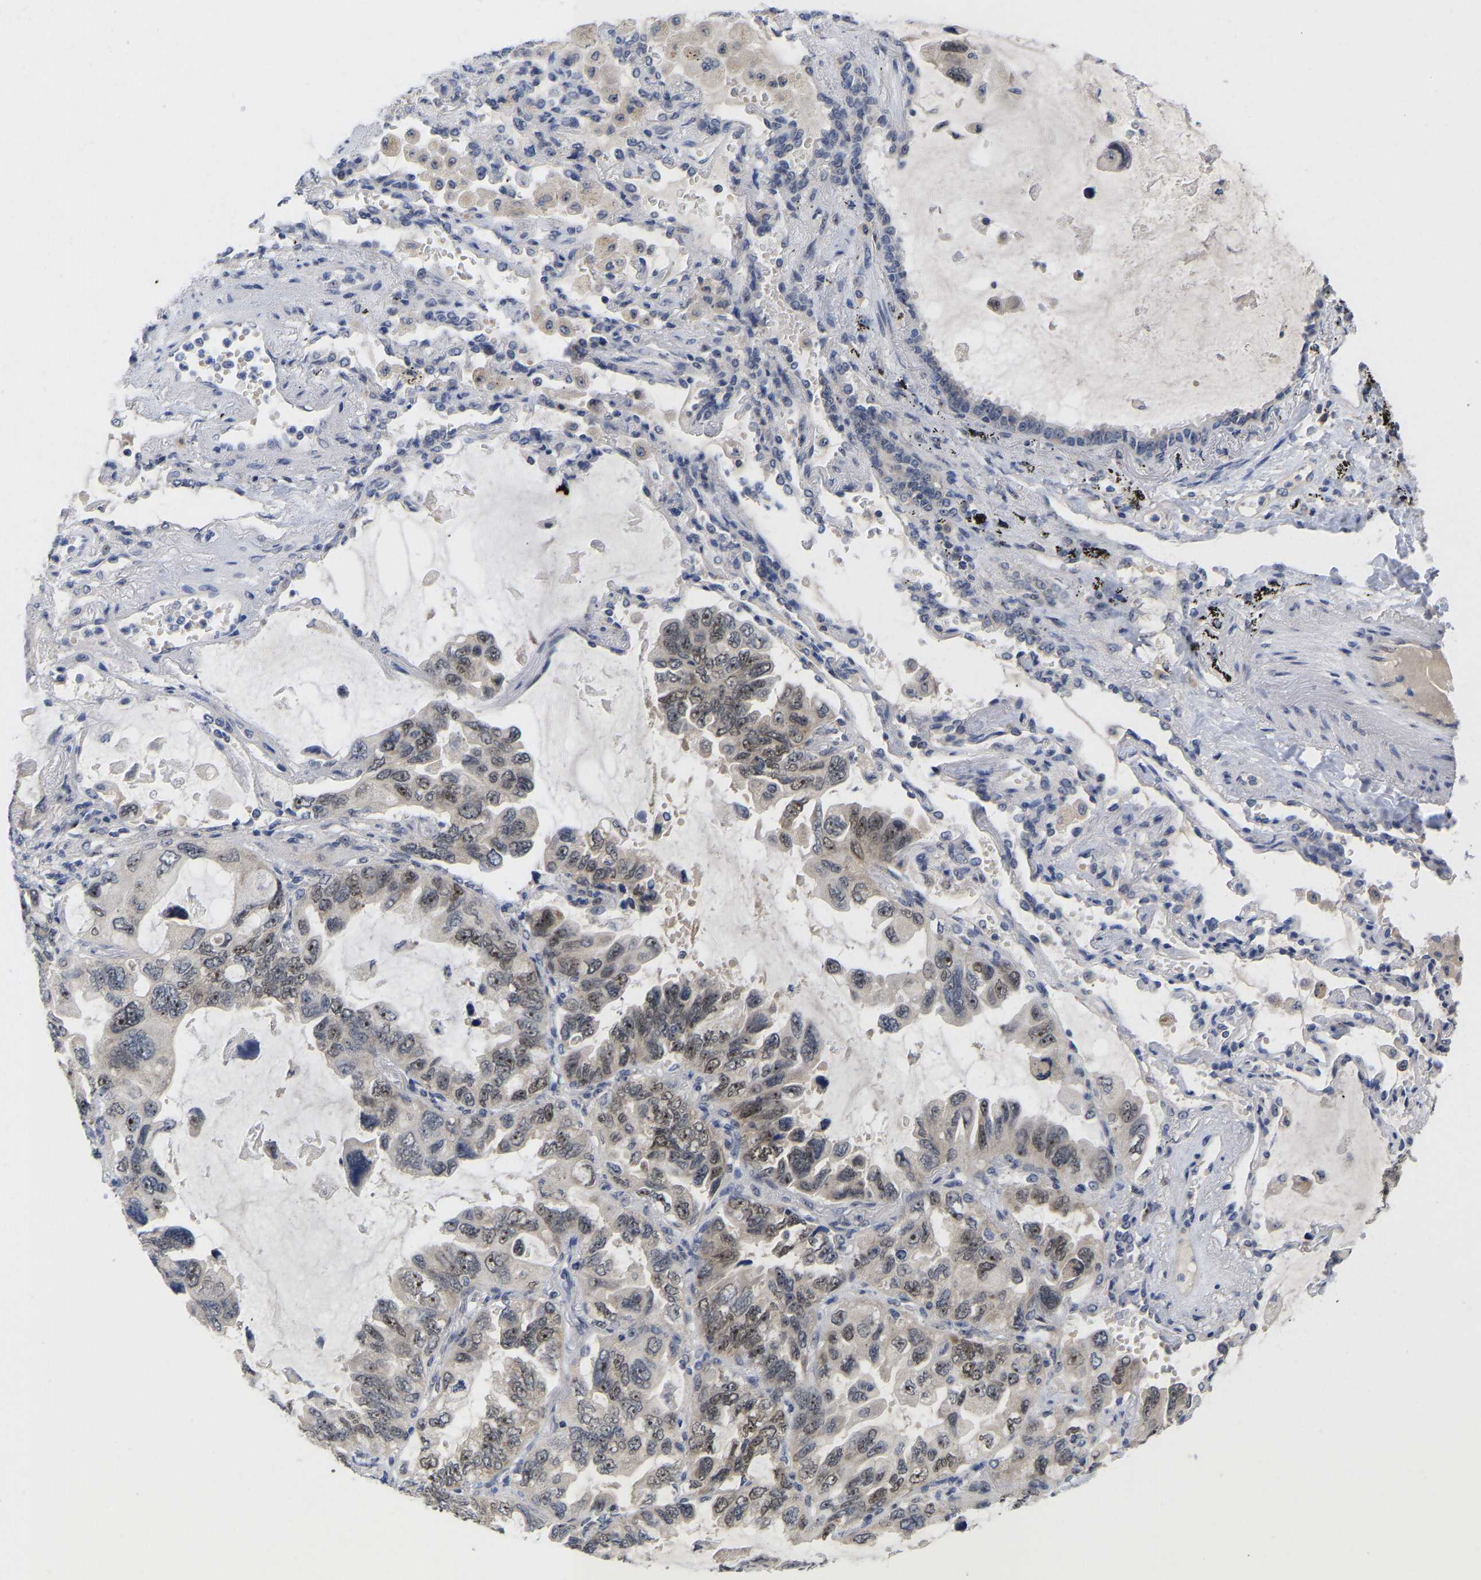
{"staining": {"intensity": "weak", "quantity": ">75%", "location": "cytoplasmic/membranous"}, "tissue": "lung cancer", "cell_type": "Tumor cells", "image_type": "cancer", "snomed": [{"axis": "morphology", "description": "Squamous cell carcinoma, NOS"}, {"axis": "topography", "description": "Lung"}], "caption": "DAB immunohistochemical staining of human lung squamous cell carcinoma reveals weak cytoplasmic/membranous protein staining in about >75% of tumor cells.", "gene": "NLE1", "patient": {"sex": "female", "age": 73}}